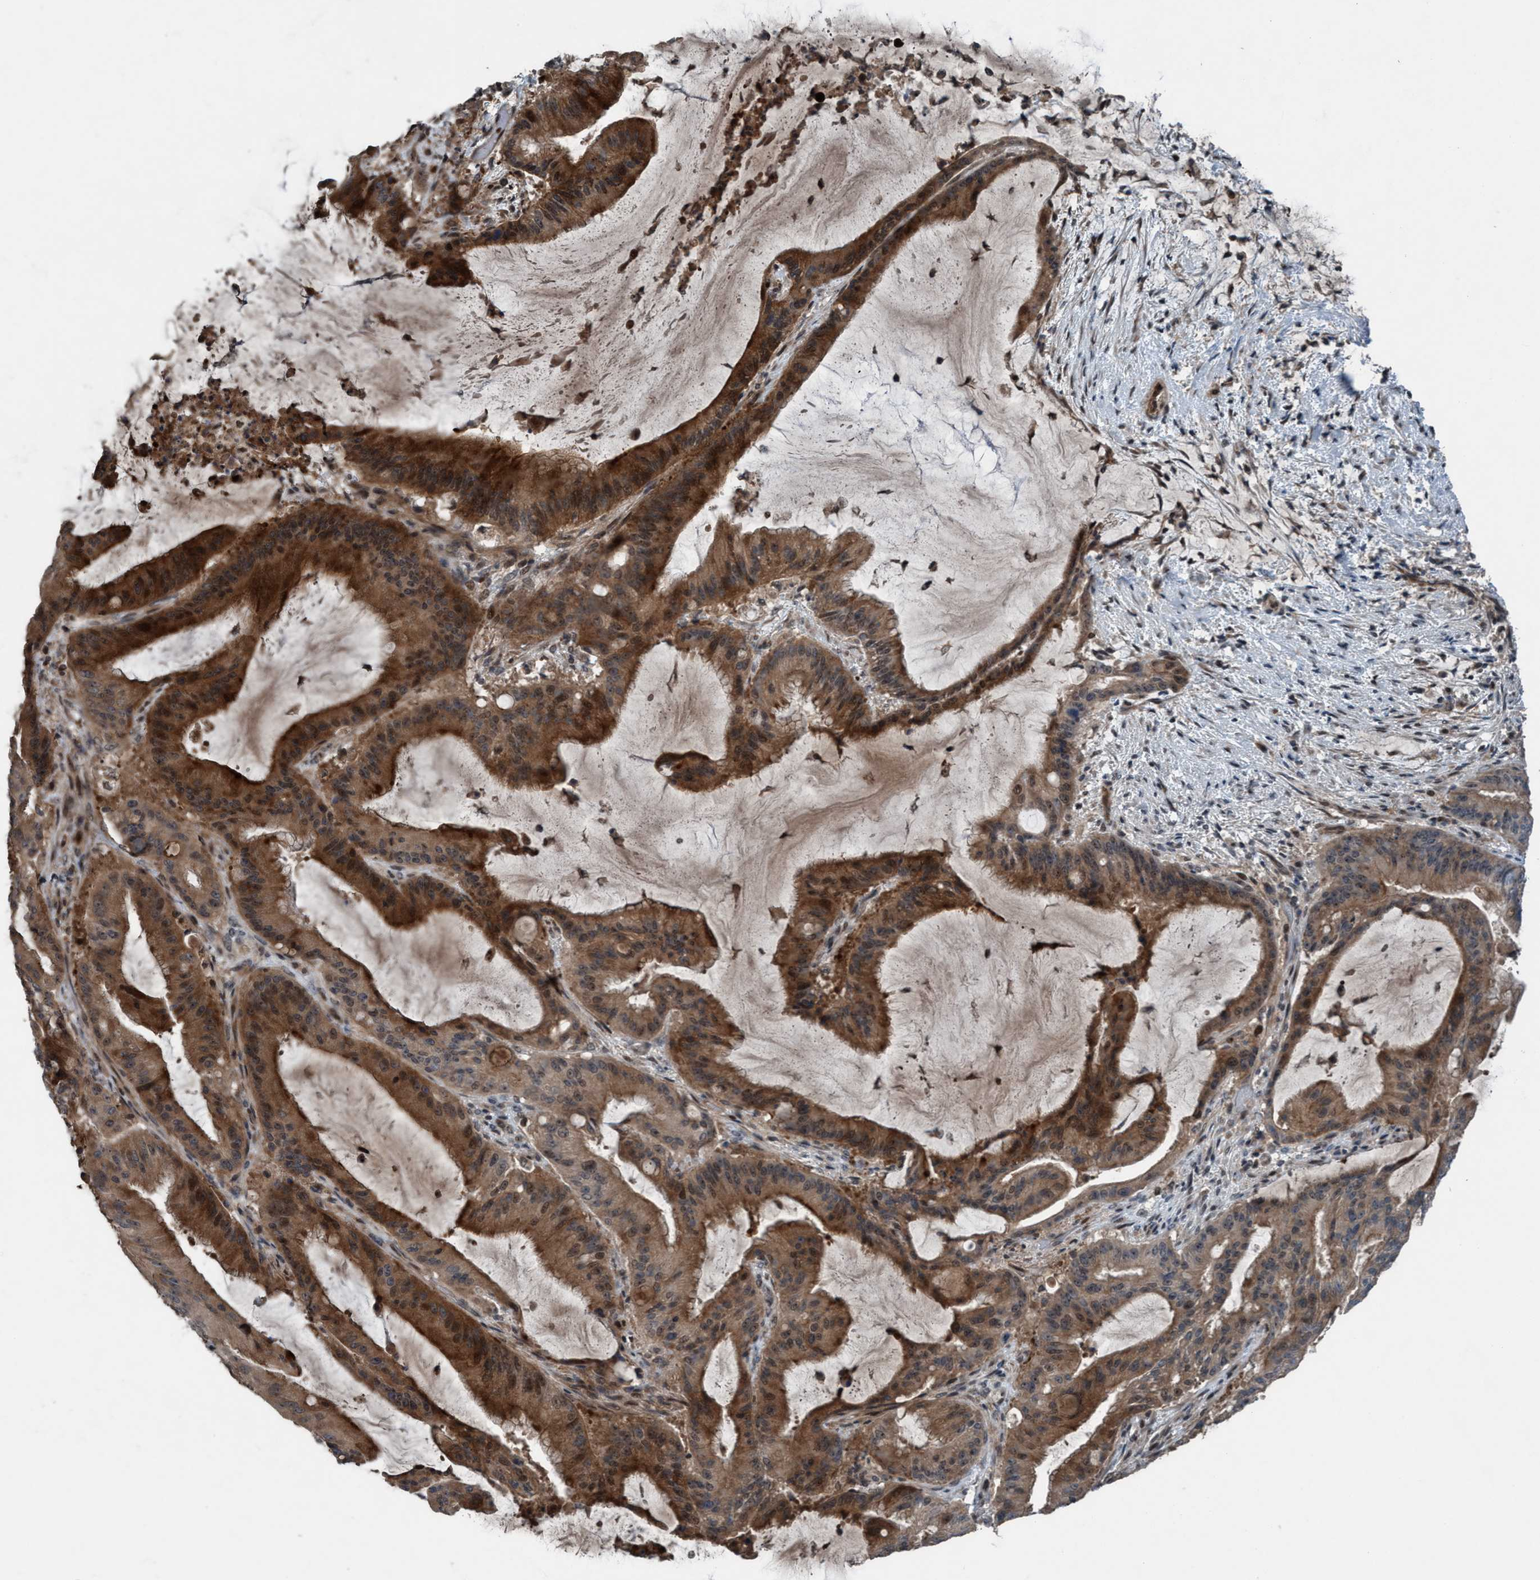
{"staining": {"intensity": "moderate", "quantity": ">75%", "location": "cytoplasmic/membranous,nuclear"}, "tissue": "liver cancer", "cell_type": "Tumor cells", "image_type": "cancer", "snomed": [{"axis": "morphology", "description": "Normal tissue, NOS"}, {"axis": "morphology", "description": "Cholangiocarcinoma"}, {"axis": "topography", "description": "Liver"}, {"axis": "topography", "description": "Peripheral nerve tissue"}], "caption": "Tumor cells show medium levels of moderate cytoplasmic/membranous and nuclear staining in about >75% of cells in human liver cancer.", "gene": "NISCH", "patient": {"sex": "female", "age": 73}}